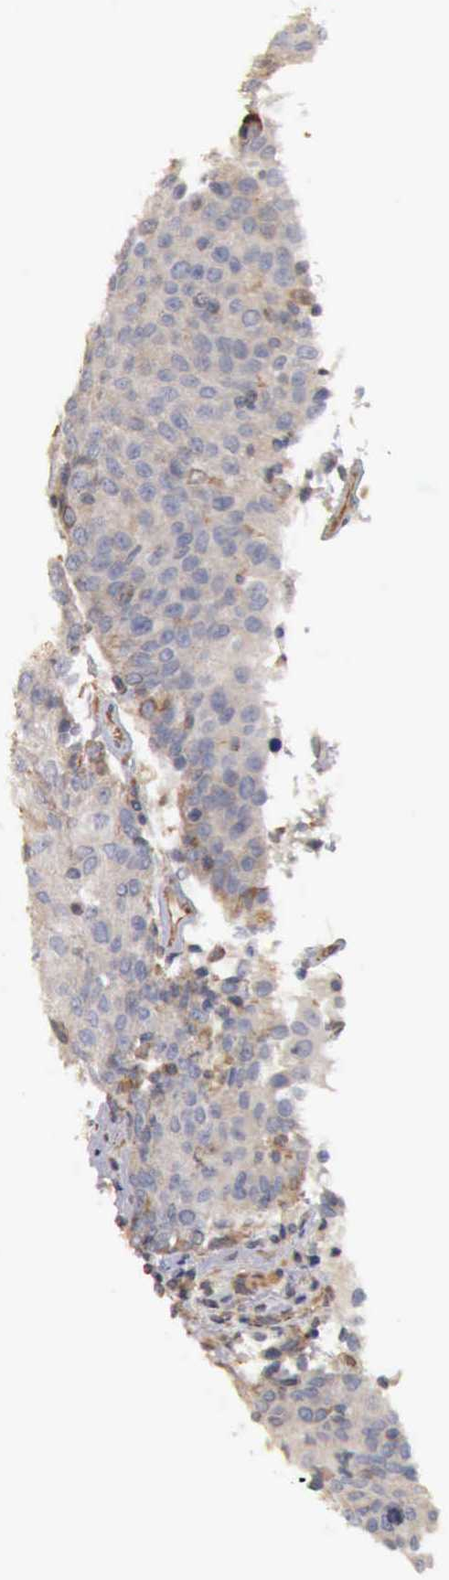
{"staining": {"intensity": "negative", "quantity": "none", "location": "none"}, "tissue": "urothelial cancer", "cell_type": "Tumor cells", "image_type": "cancer", "snomed": [{"axis": "morphology", "description": "Urothelial carcinoma, High grade"}, {"axis": "topography", "description": "Urinary bladder"}], "caption": "The immunohistochemistry image has no significant positivity in tumor cells of high-grade urothelial carcinoma tissue.", "gene": "BMX", "patient": {"sex": "female", "age": 85}}